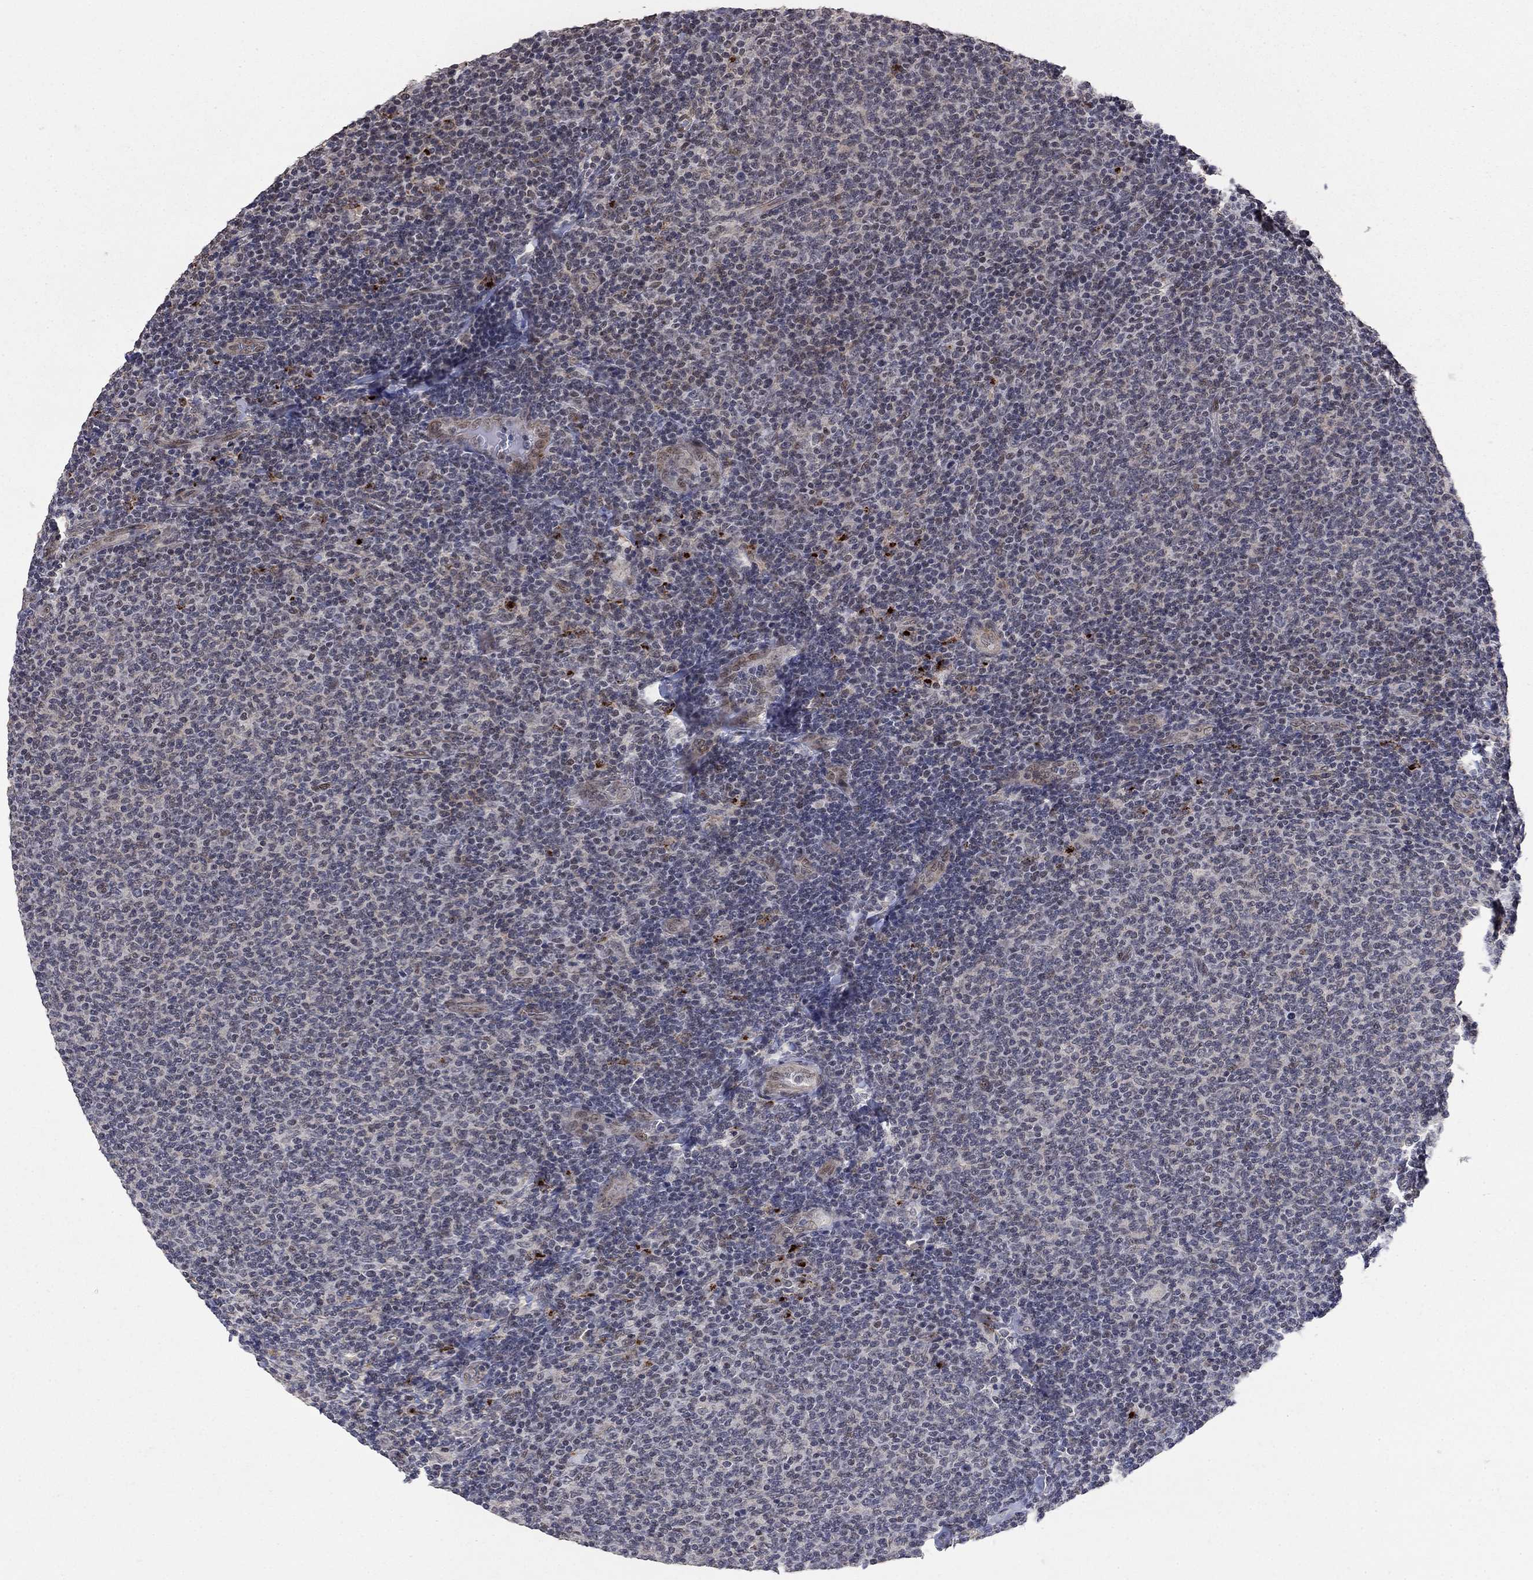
{"staining": {"intensity": "negative", "quantity": "none", "location": "none"}, "tissue": "lymphoma", "cell_type": "Tumor cells", "image_type": "cancer", "snomed": [{"axis": "morphology", "description": "Malignant lymphoma, non-Hodgkin's type, Low grade"}, {"axis": "topography", "description": "Lymph node"}], "caption": "An image of human malignant lymphoma, non-Hodgkin's type (low-grade) is negative for staining in tumor cells. The staining was performed using DAB to visualize the protein expression in brown, while the nuclei were stained in blue with hematoxylin (Magnification: 20x).", "gene": "GRIA3", "patient": {"sex": "male", "age": 52}}